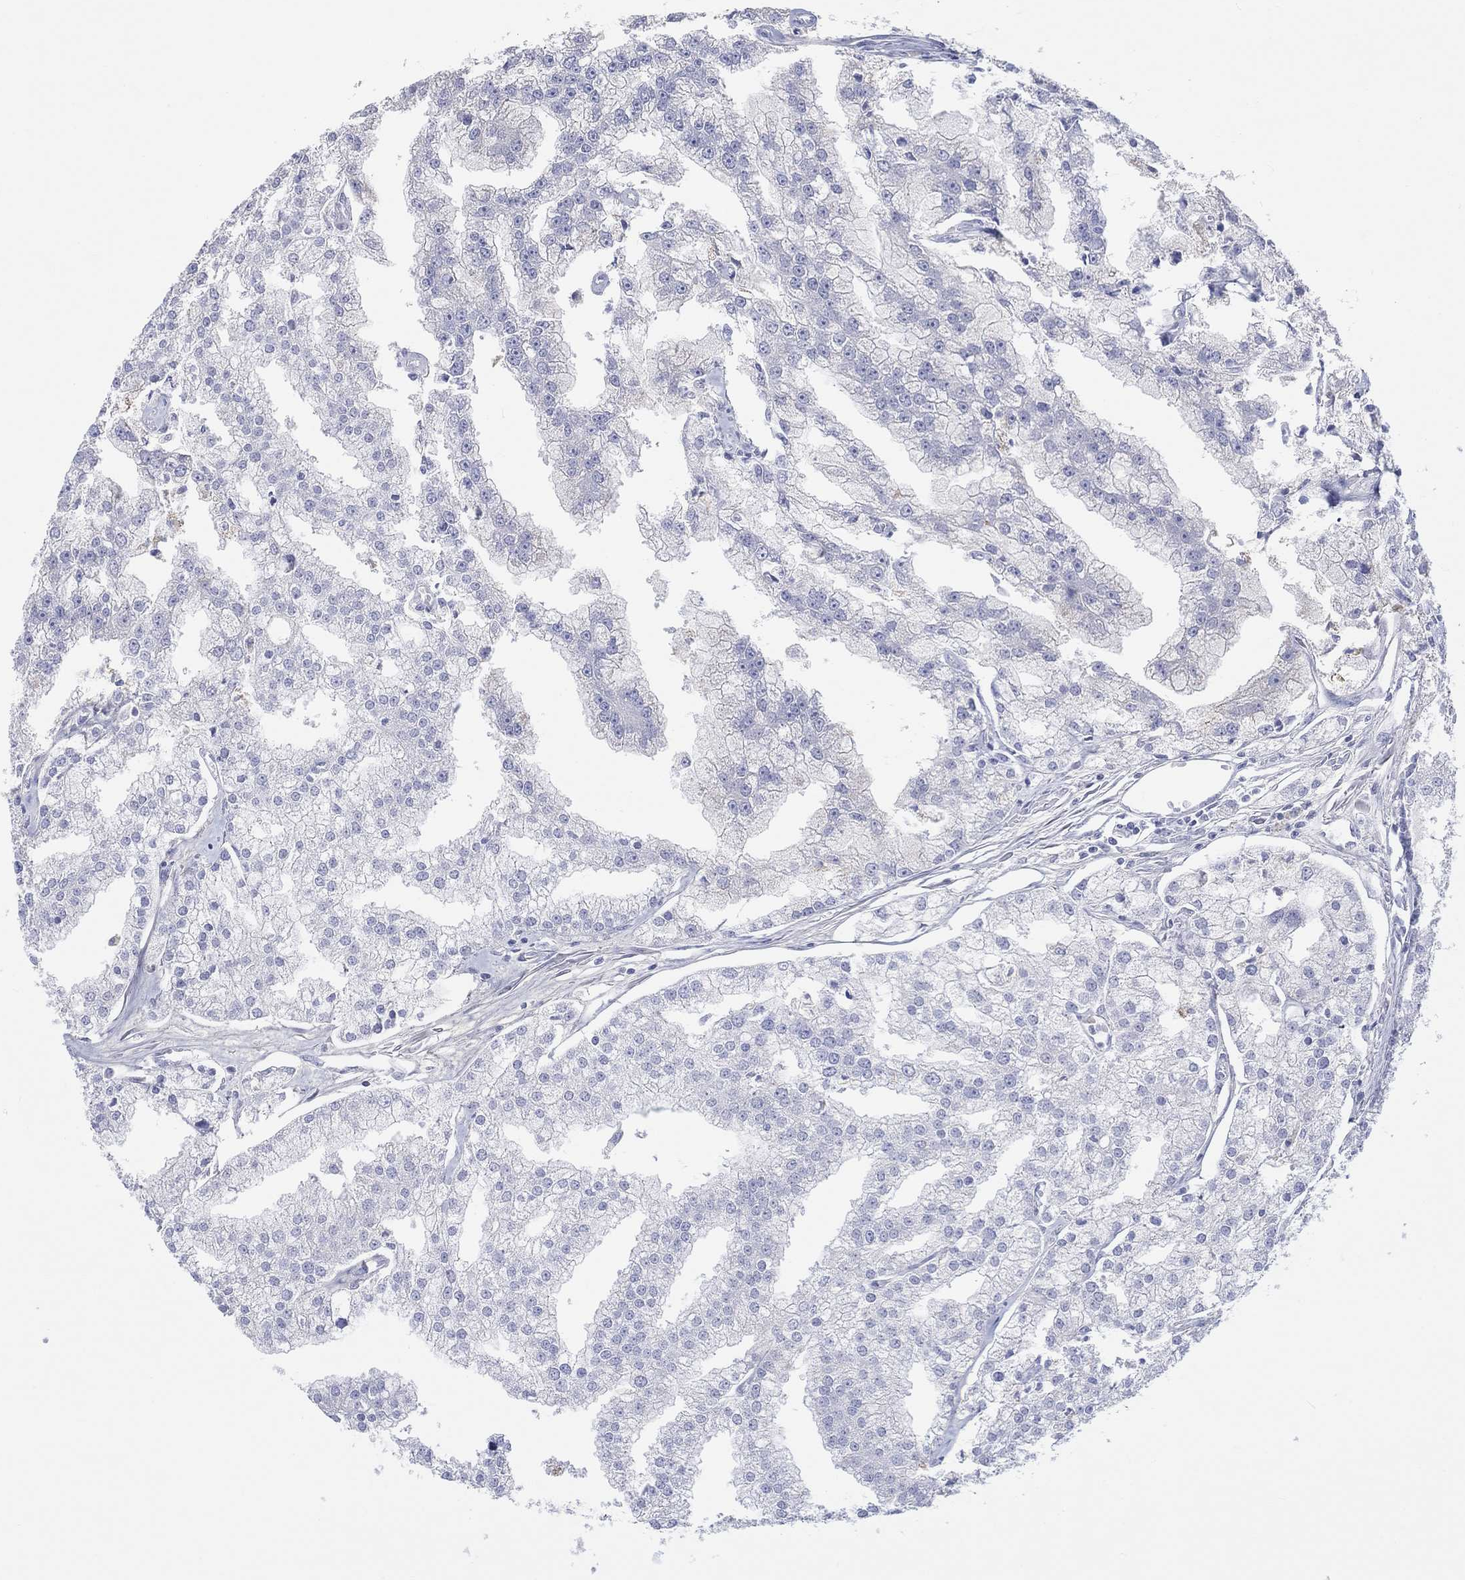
{"staining": {"intensity": "negative", "quantity": "none", "location": "none"}, "tissue": "prostate cancer", "cell_type": "Tumor cells", "image_type": "cancer", "snomed": [{"axis": "morphology", "description": "Adenocarcinoma, NOS"}, {"axis": "topography", "description": "Prostate"}], "caption": "Protein analysis of prostate cancer (adenocarcinoma) reveals no significant expression in tumor cells.", "gene": "LRRC4C", "patient": {"sex": "male", "age": 70}}